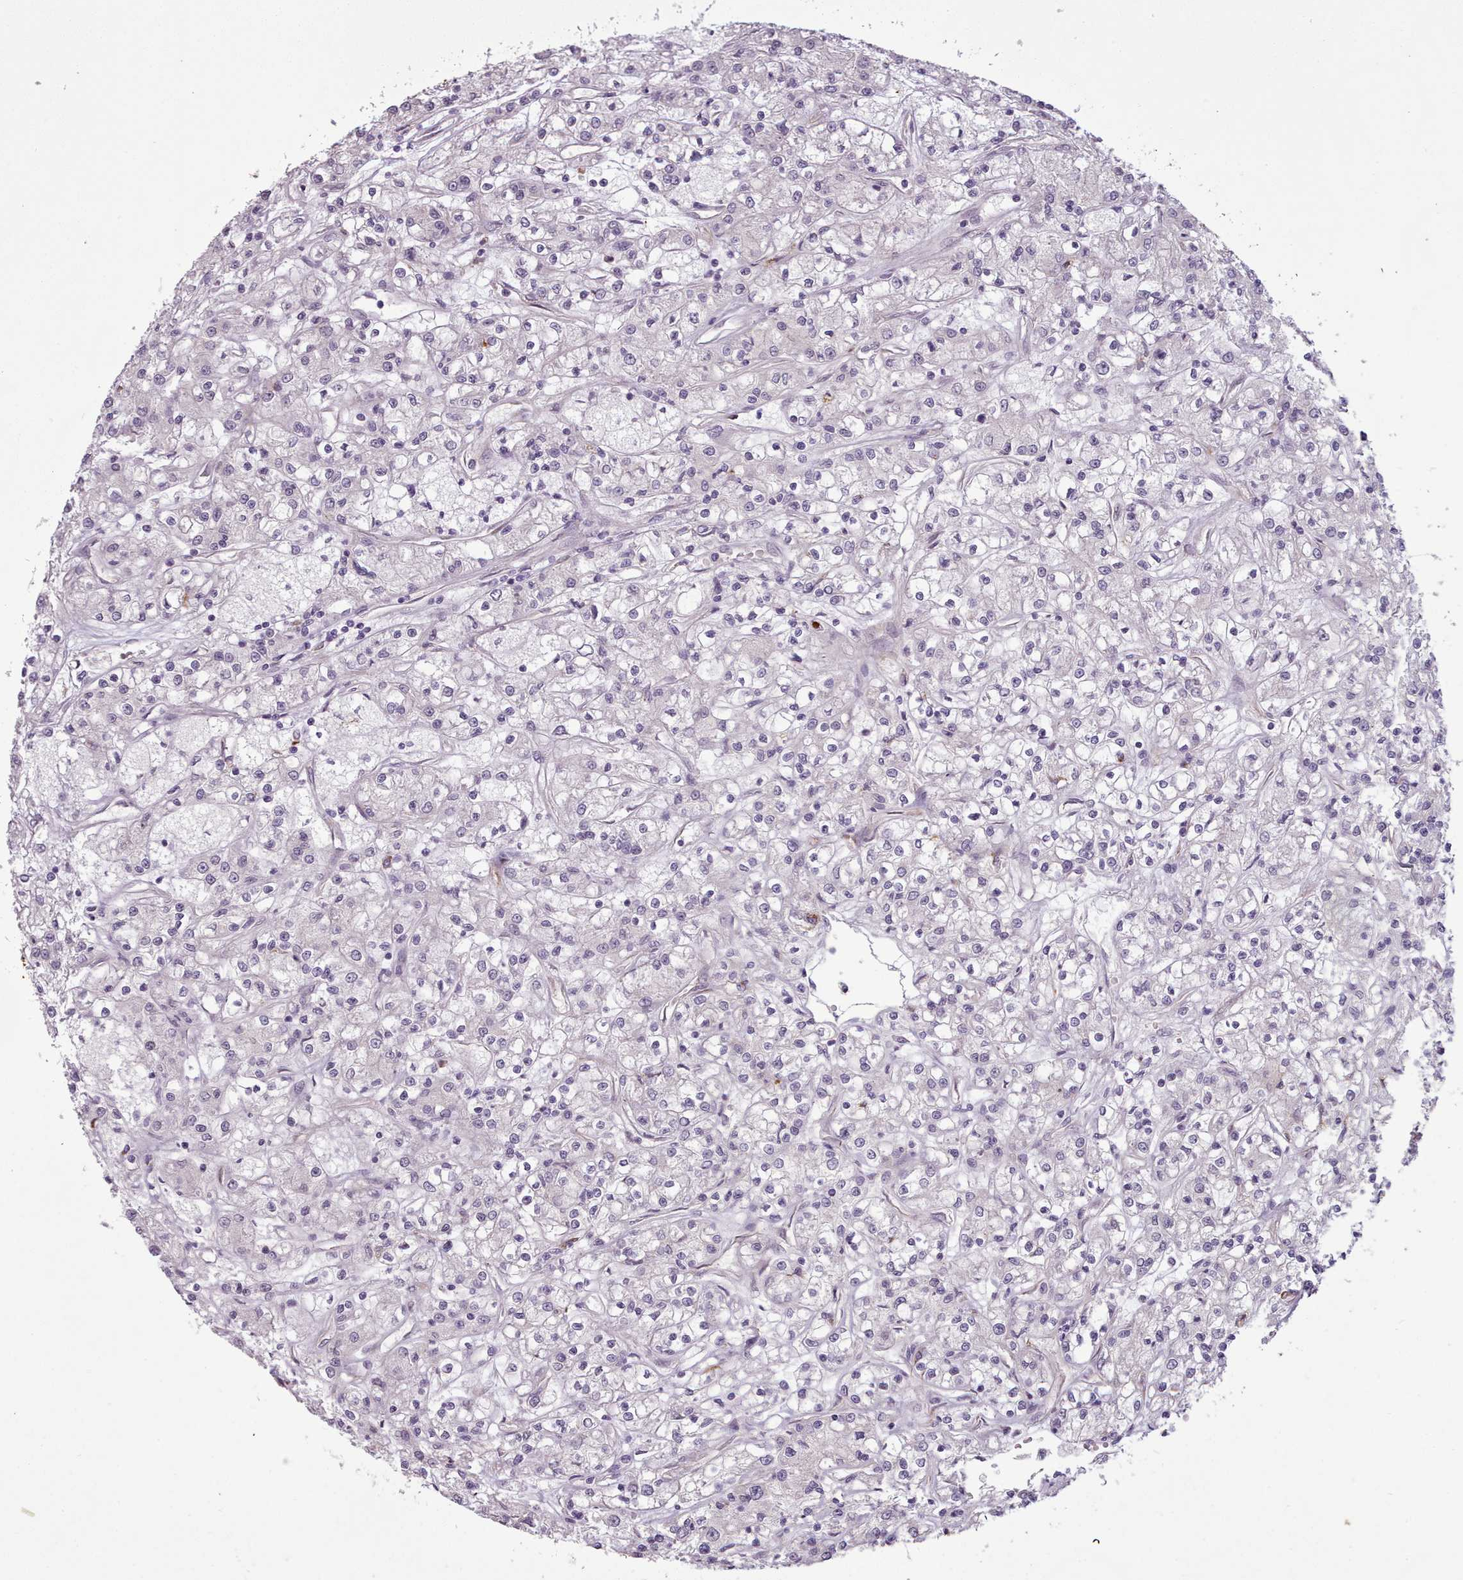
{"staining": {"intensity": "negative", "quantity": "none", "location": "none"}, "tissue": "renal cancer", "cell_type": "Tumor cells", "image_type": "cancer", "snomed": [{"axis": "morphology", "description": "Adenocarcinoma, NOS"}, {"axis": "topography", "description": "Kidney"}], "caption": "Tumor cells are negative for brown protein staining in renal cancer (adenocarcinoma).", "gene": "PLD4", "patient": {"sex": "female", "age": 59}}